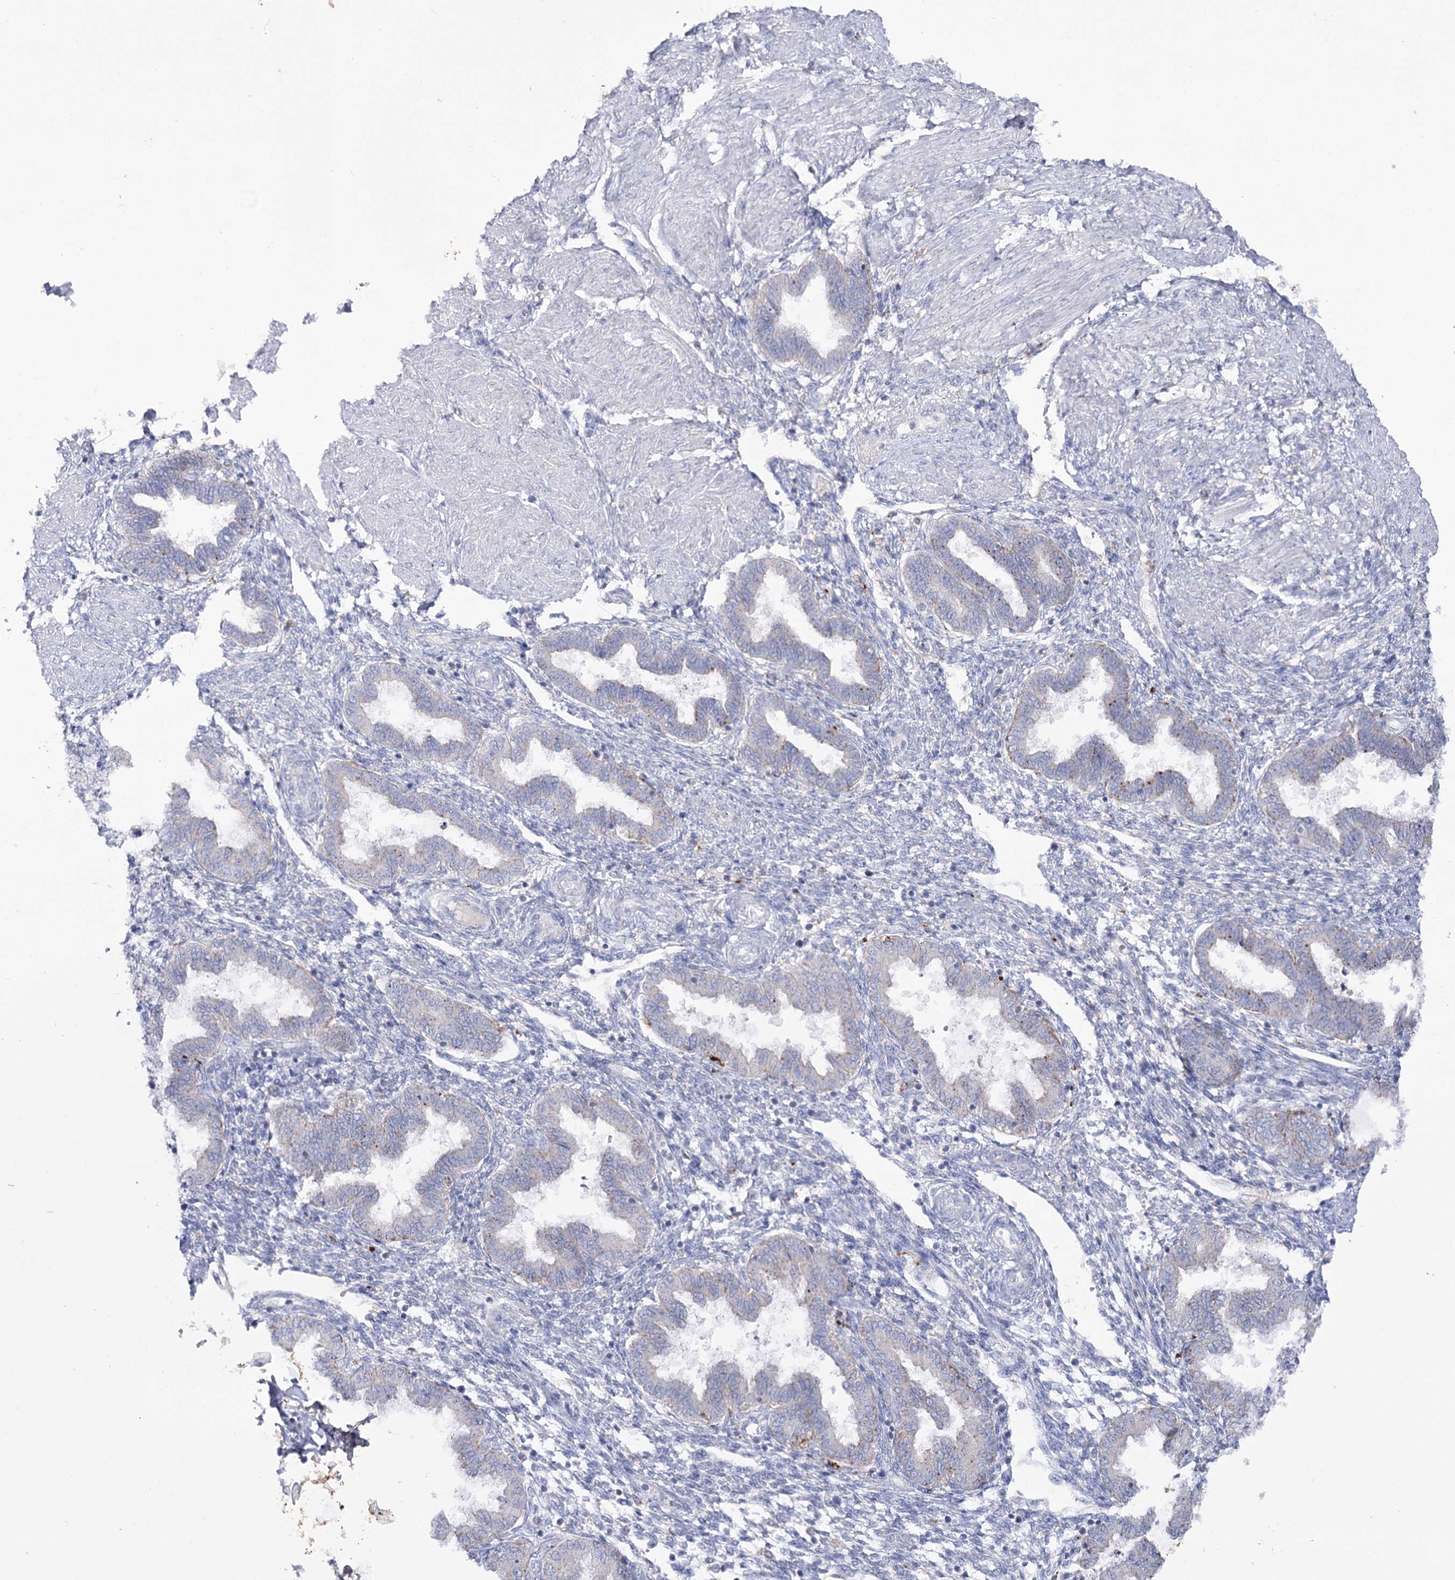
{"staining": {"intensity": "negative", "quantity": "none", "location": "none"}, "tissue": "endometrium", "cell_type": "Cells in endometrial stroma", "image_type": "normal", "snomed": [{"axis": "morphology", "description": "Normal tissue, NOS"}, {"axis": "topography", "description": "Endometrium"}], "caption": "DAB immunohistochemical staining of unremarkable human endometrium displays no significant positivity in cells in endometrial stroma.", "gene": "NAGLU", "patient": {"sex": "female", "age": 33}}